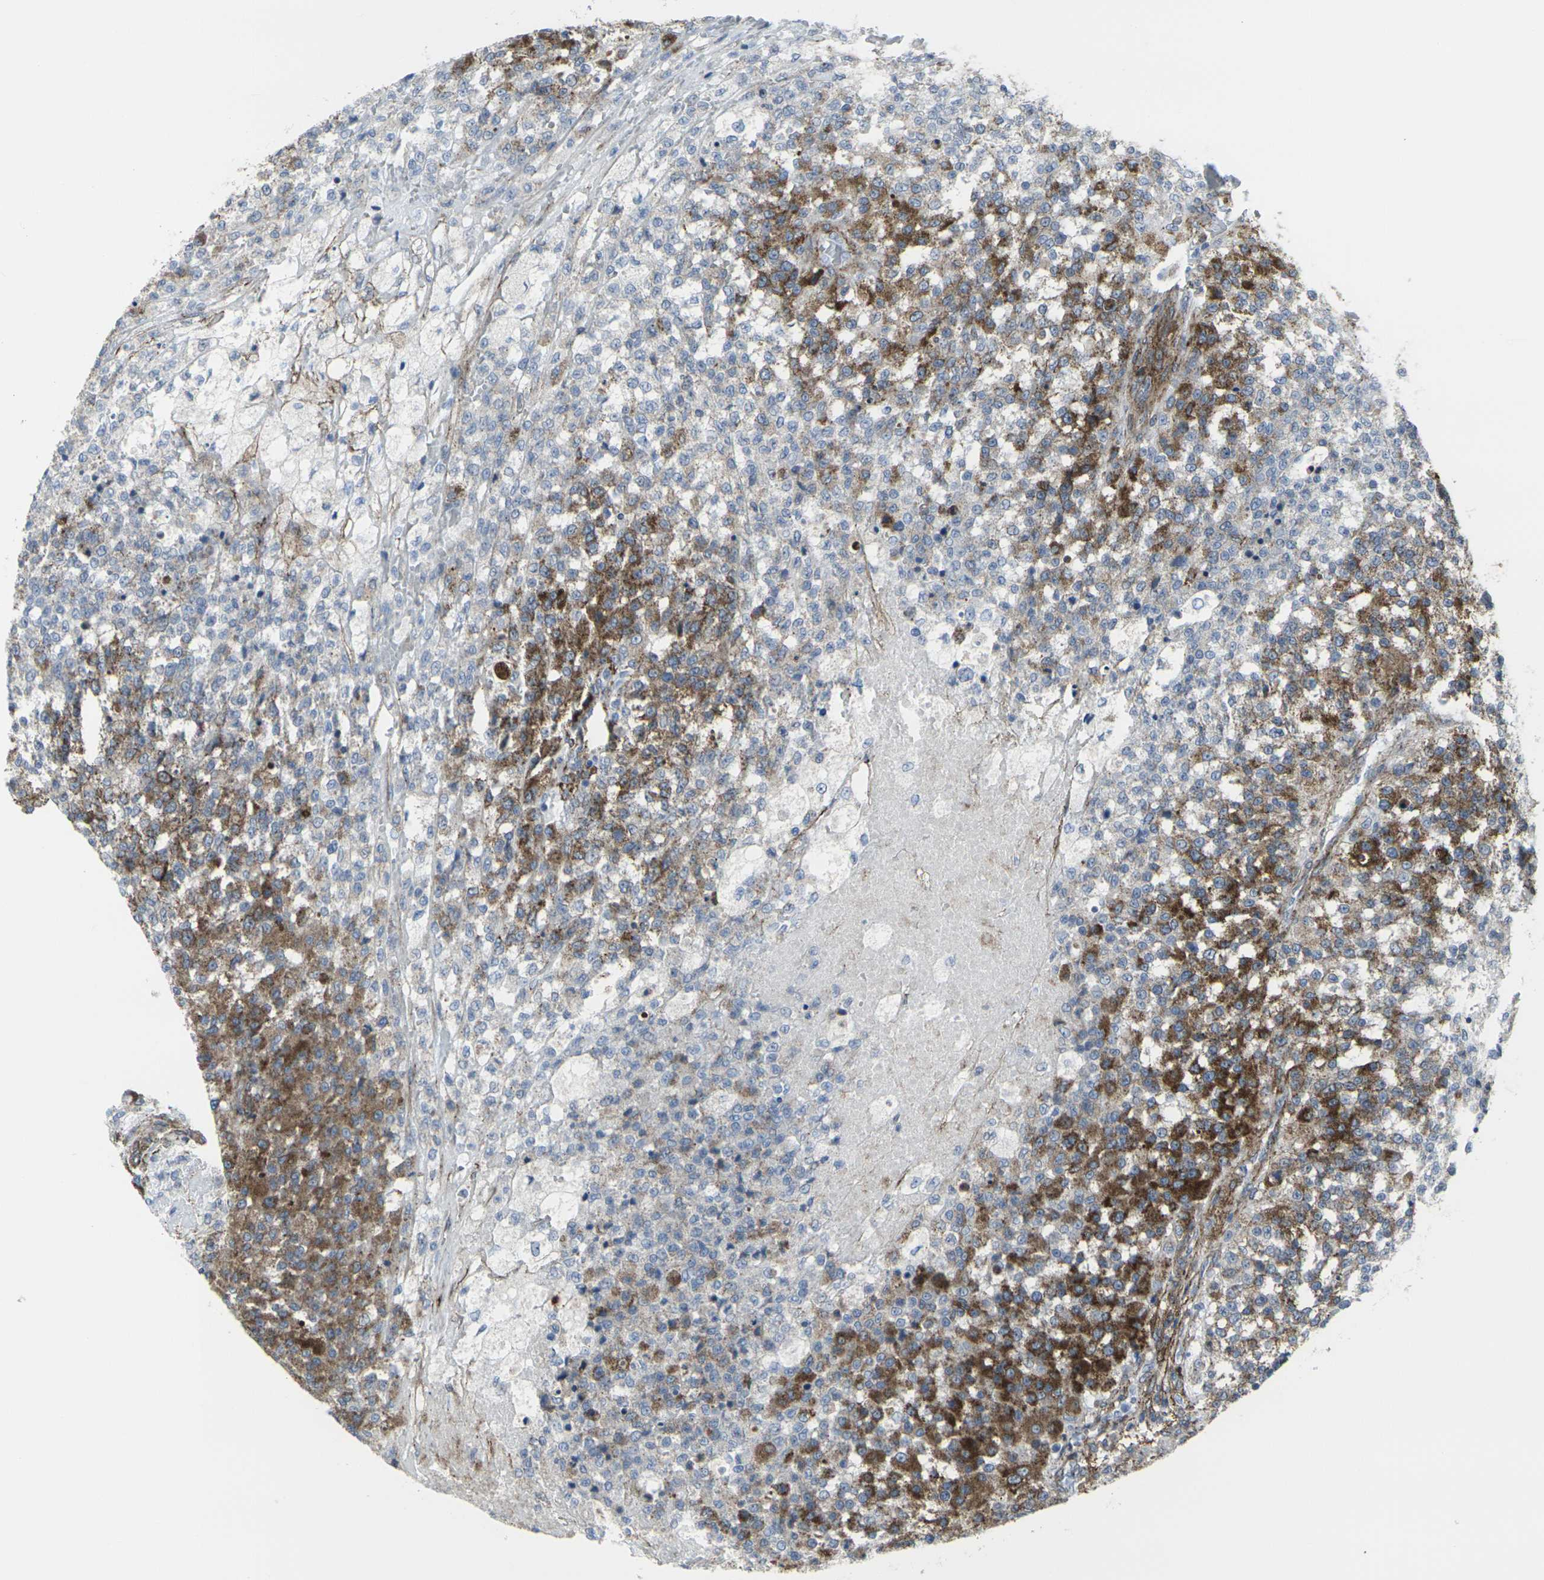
{"staining": {"intensity": "moderate", "quantity": "25%-75%", "location": "cytoplasmic/membranous"}, "tissue": "testis cancer", "cell_type": "Tumor cells", "image_type": "cancer", "snomed": [{"axis": "morphology", "description": "Seminoma, NOS"}, {"axis": "topography", "description": "Testis"}], "caption": "Seminoma (testis) tissue shows moderate cytoplasmic/membranous staining in approximately 25%-75% of tumor cells, visualized by immunohistochemistry.", "gene": "CDH11", "patient": {"sex": "male", "age": 59}}